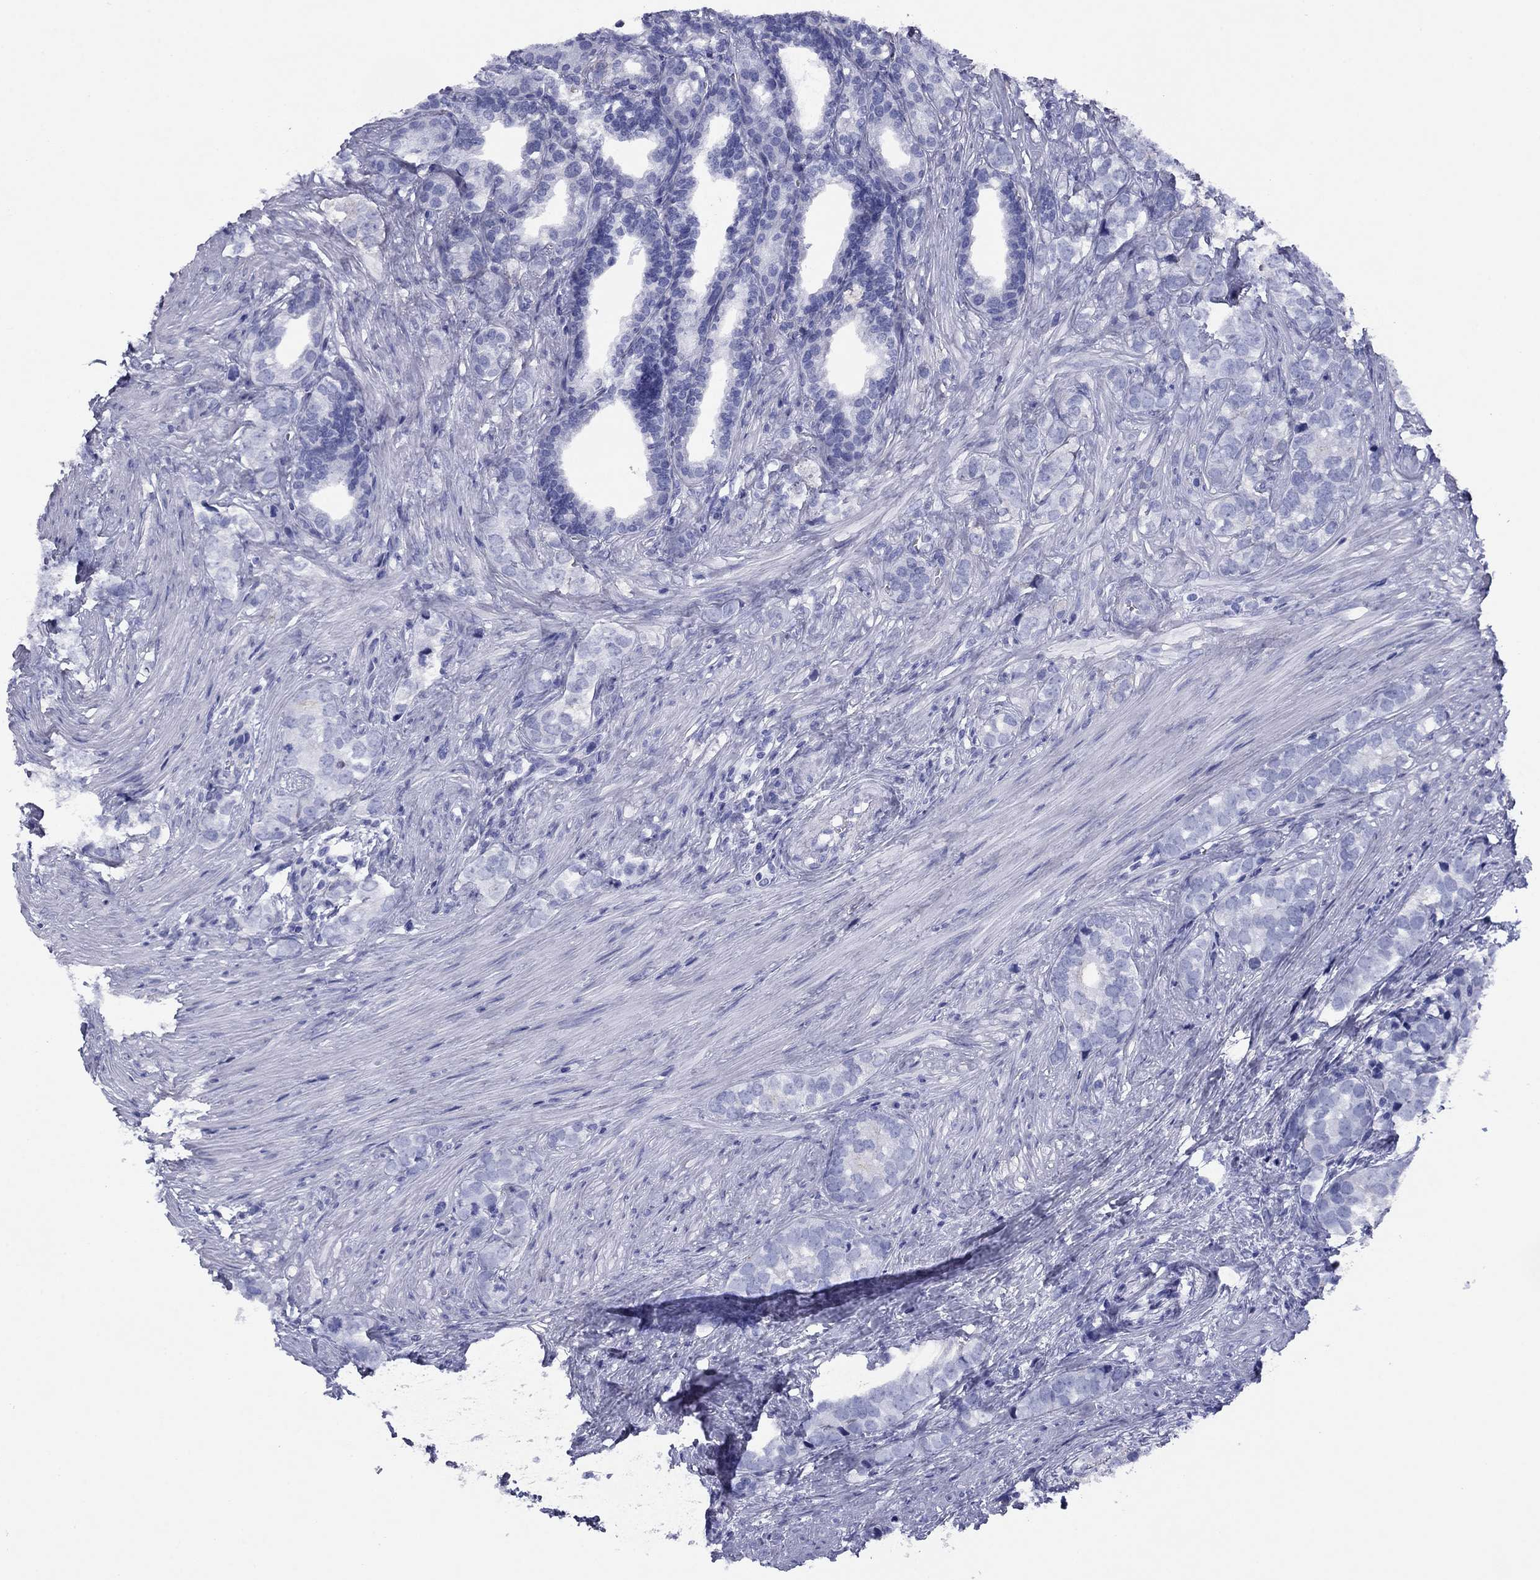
{"staining": {"intensity": "negative", "quantity": "none", "location": "none"}, "tissue": "prostate cancer", "cell_type": "Tumor cells", "image_type": "cancer", "snomed": [{"axis": "morphology", "description": "Adenocarcinoma, NOS"}, {"axis": "topography", "description": "Prostate and seminal vesicle, NOS"}], "caption": "Micrograph shows no significant protein staining in tumor cells of prostate cancer.", "gene": "HAO1", "patient": {"sex": "male", "age": 63}}